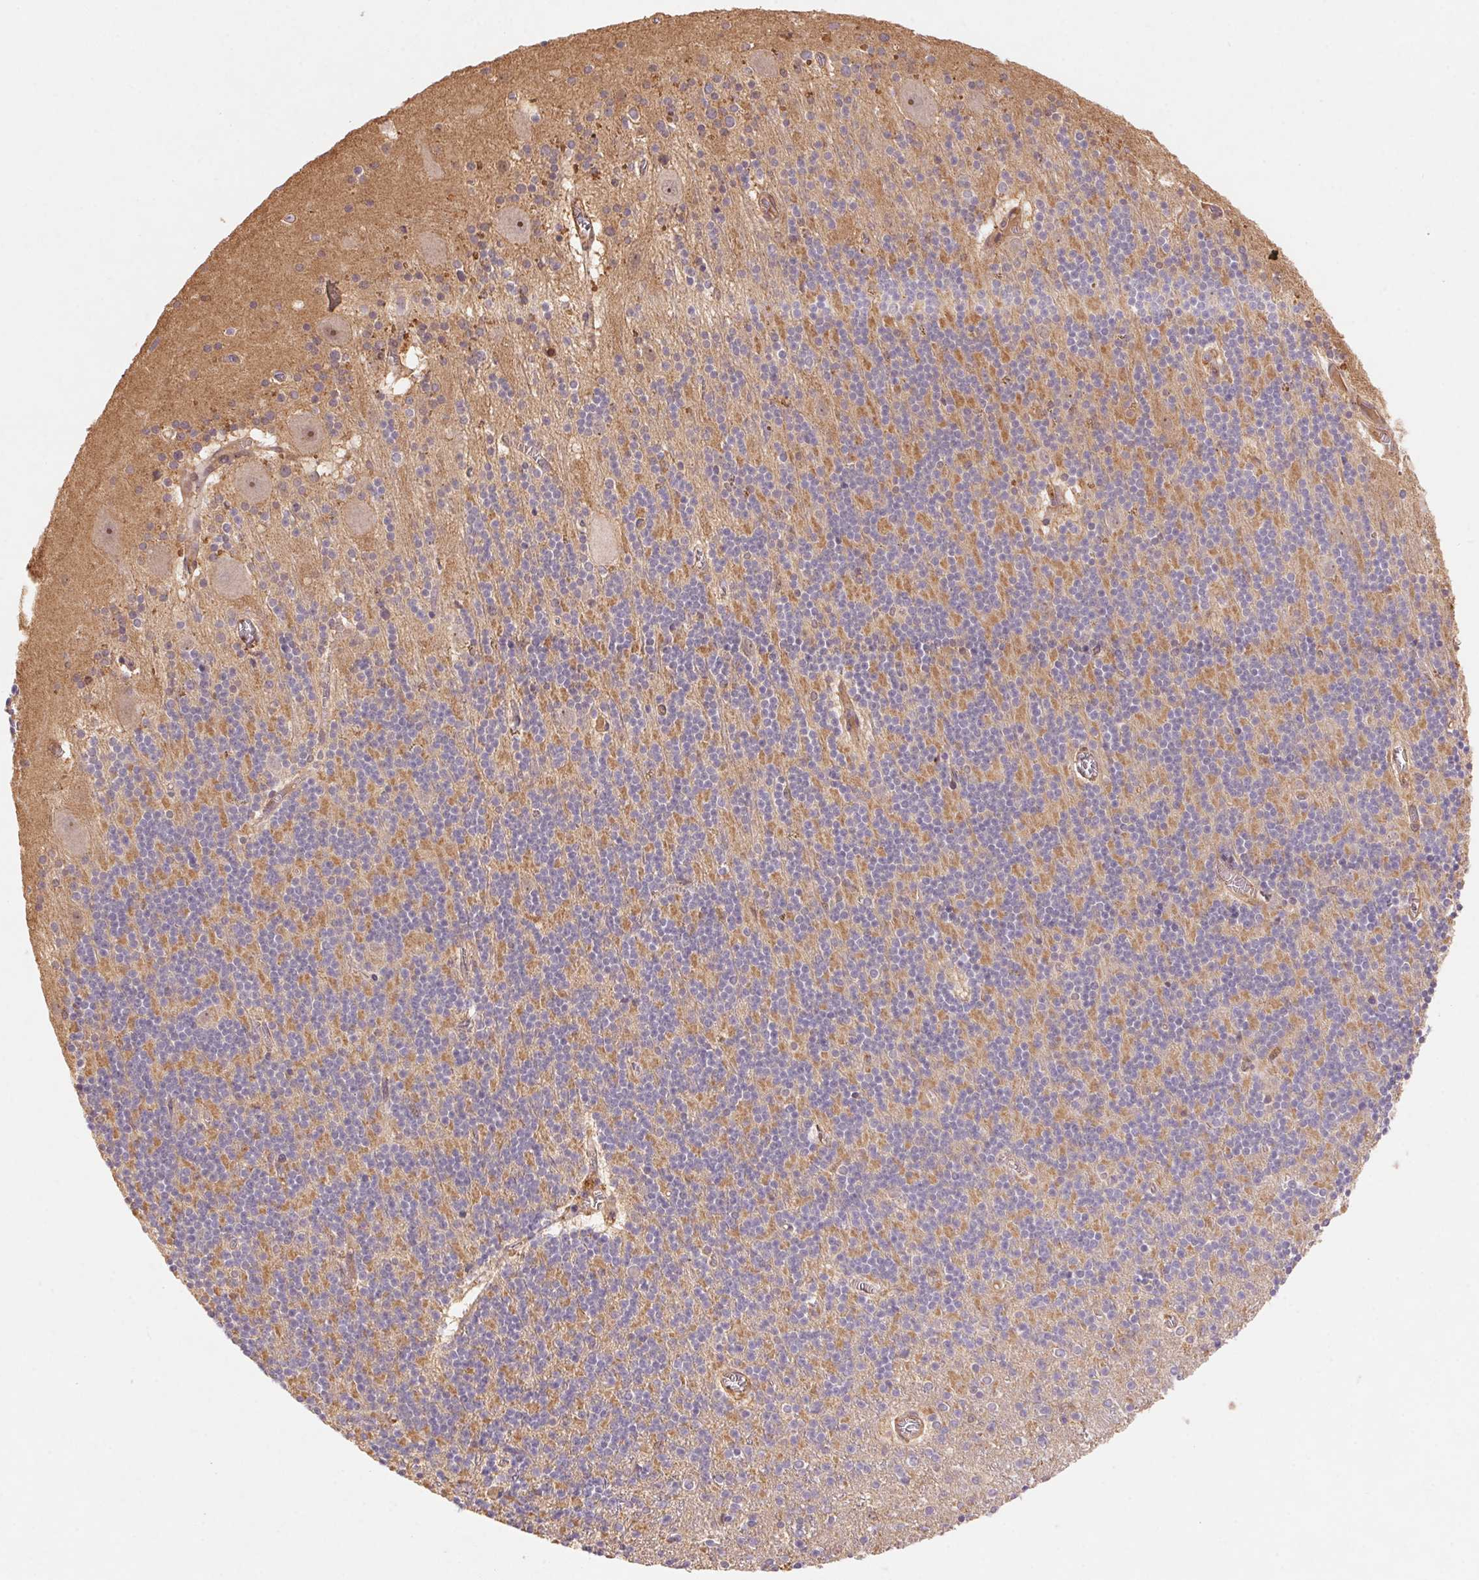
{"staining": {"intensity": "moderate", "quantity": "25%-75%", "location": "cytoplasmic/membranous"}, "tissue": "cerebellum", "cell_type": "Cells in granular layer", "image_type": "normal", "snomed": [{"axis": "morphology", "description": "Normal tissue, NOS"}, {"axis": "topography", "description": "Cerebellum"}], "caption": "IHC staining of normal cerebellum, which displays medium levels of moderate cytoplasmic/membranous expression in about 25%-75% of cells in granular layer indicating moderate cytoplasmic/membranous protein staining. The staining was performed using DAB (brown) for protein detection and nuclei were counterstained in hematoxylin (blue).", "gene": "ATG10", "patient": {"sex": "male", "age": 70}}